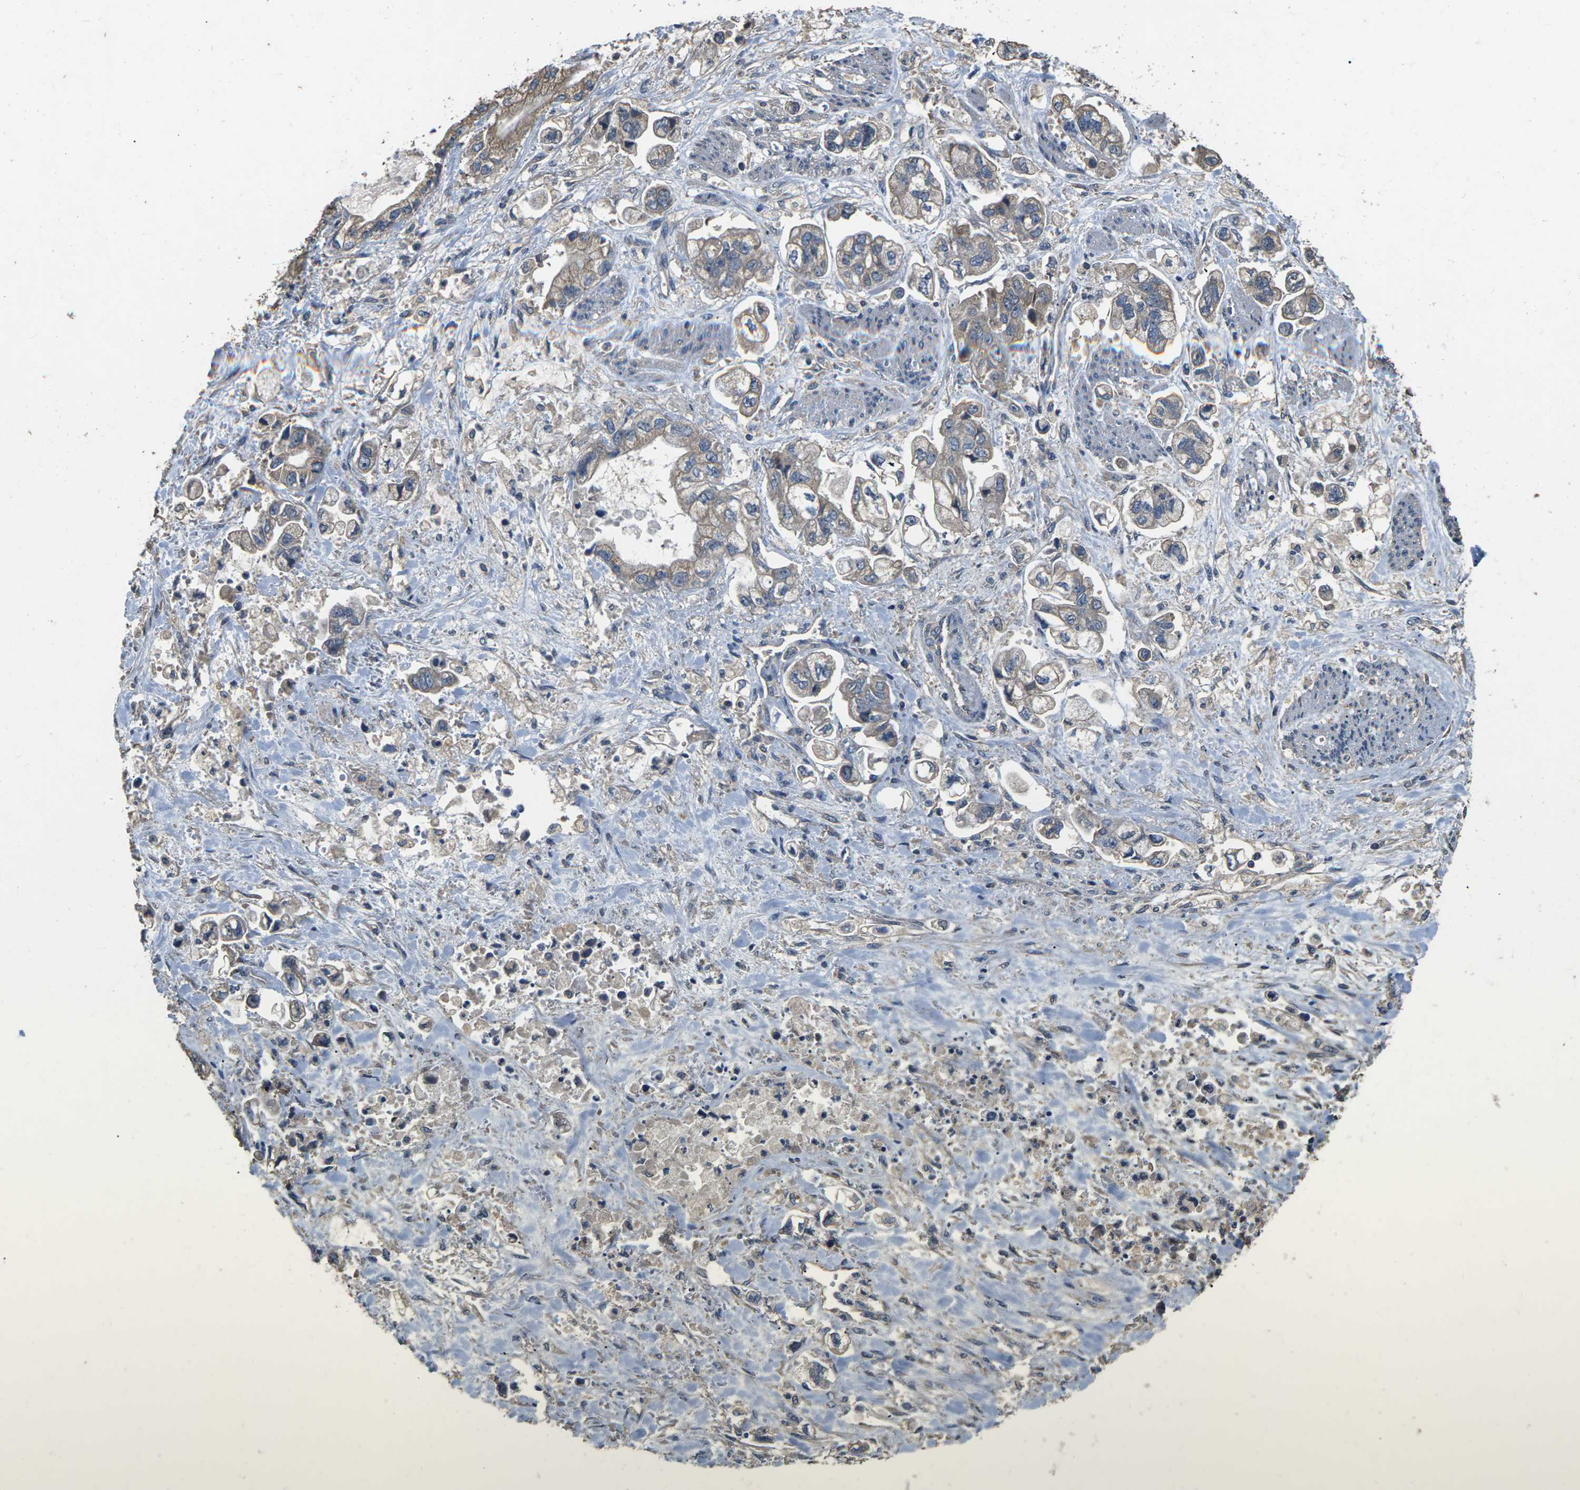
{"staining": {"intensity": "weak", "quantity": "<25%", "location": "cytoplasmic/membranous"}, "tissue": "stomach cancer", "cell_type": "Tumor cells", "image_type": "cancer", "snomed": [{"axis": "morphology", "description": "Normal tissue, NOS"}, {"axis": "morphology", "description": "Adenocarcinoma, NOS"}, {"axis": "topography", "description": "Stomach"}], "caption": "Immunohistochemical staining of adenocarcinoma (stomach) reveals no significant expression in tumor cells. (Stains: DAB (3,3'-diaminobenzidine) immunohistochemistry with hematoxylin counter stain, Microscopy: brightfield microscopy at high magnification).", "gene": "B4GAT1", "patient": {"sex": "male", "age": 62}}